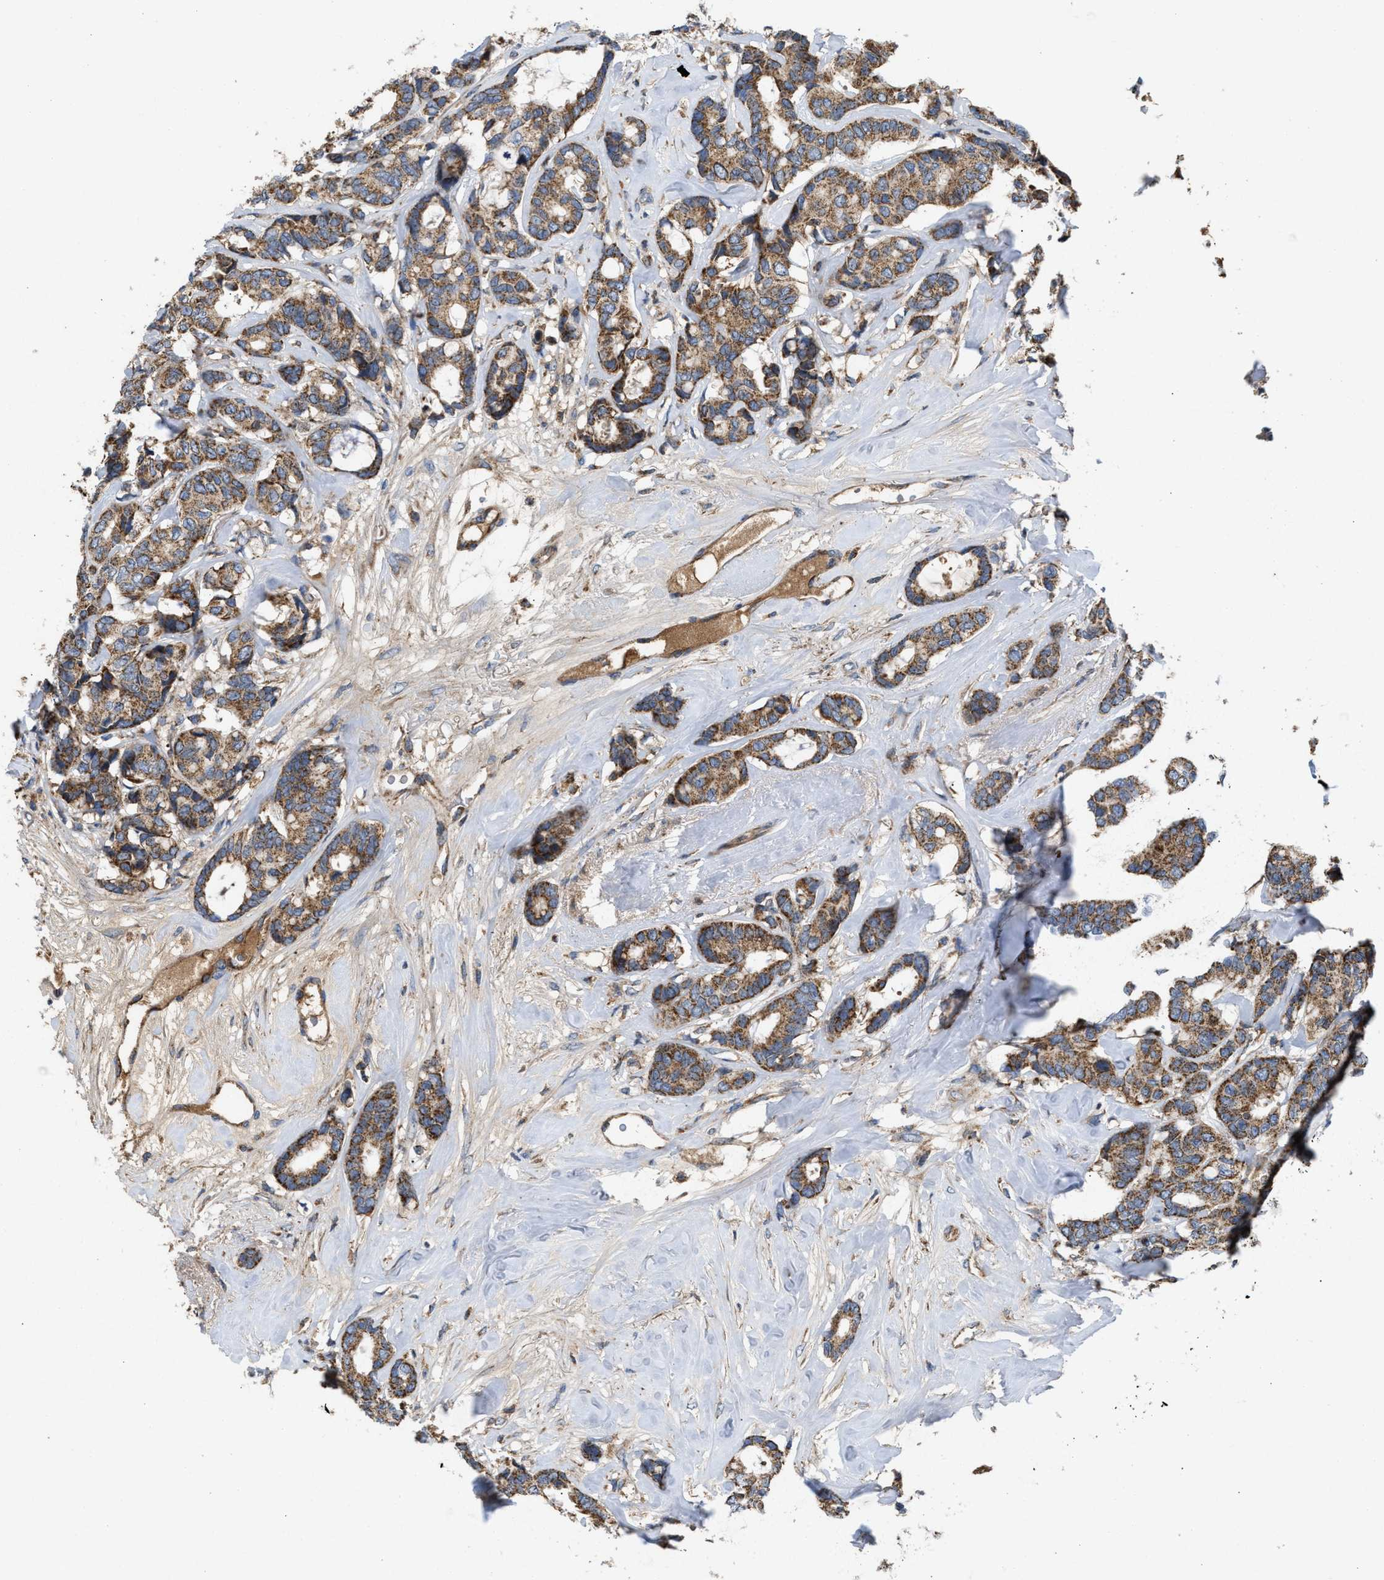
{"staining": {"intensity": "moderate", "quantity": ">75%", "location": "cytoplasmic/membranous"}, "tissue": "breast cancer", "cell_type": "Tumor cells", "image_type": "cancer", "snomed": [{"axis": "morphology", "description": "Duct carcinoma"}, {"axis": "topography", "description": "Breast"}], "caption": "This is an image of immunohistochemistry (IHC) staining of breast cancer (intraductal carcinoma), which shows moderate staining in the cytoplasmic/membranous of tumor cells.", "gene": "TACO1", "patient": {"sex": "female", "age": 87}}